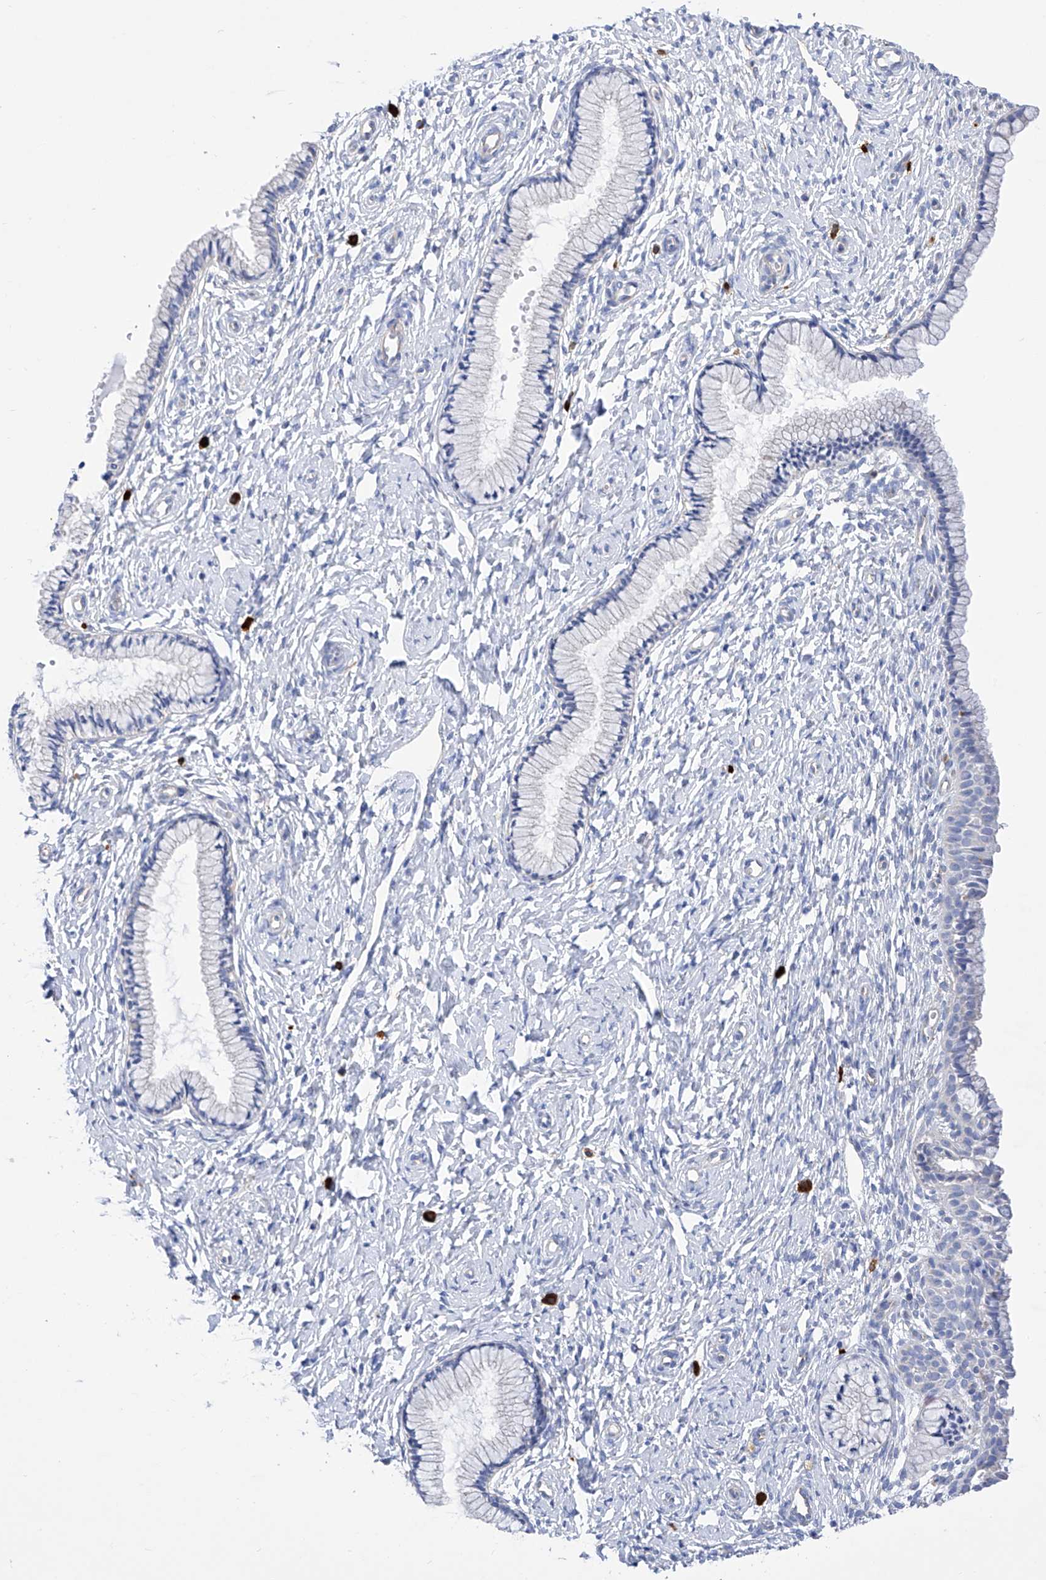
{"staining": {"intensity": "negative", "quantity": "none", "location": "none"}, "tissue": "cervix", "cell_type": "Glandular cells", "image_type": "normal", "snomed": [{"axis": "morphology", "description": "Normal tissue, NOS"}, {"axis": "topography", "description": "Cervix"}], "caption": "Benign cervix was stained to show a protein in brown. There is no significant expression in glandular cells.", "gene": "FLG", "patient": {"sex": "female", "age": 33}}